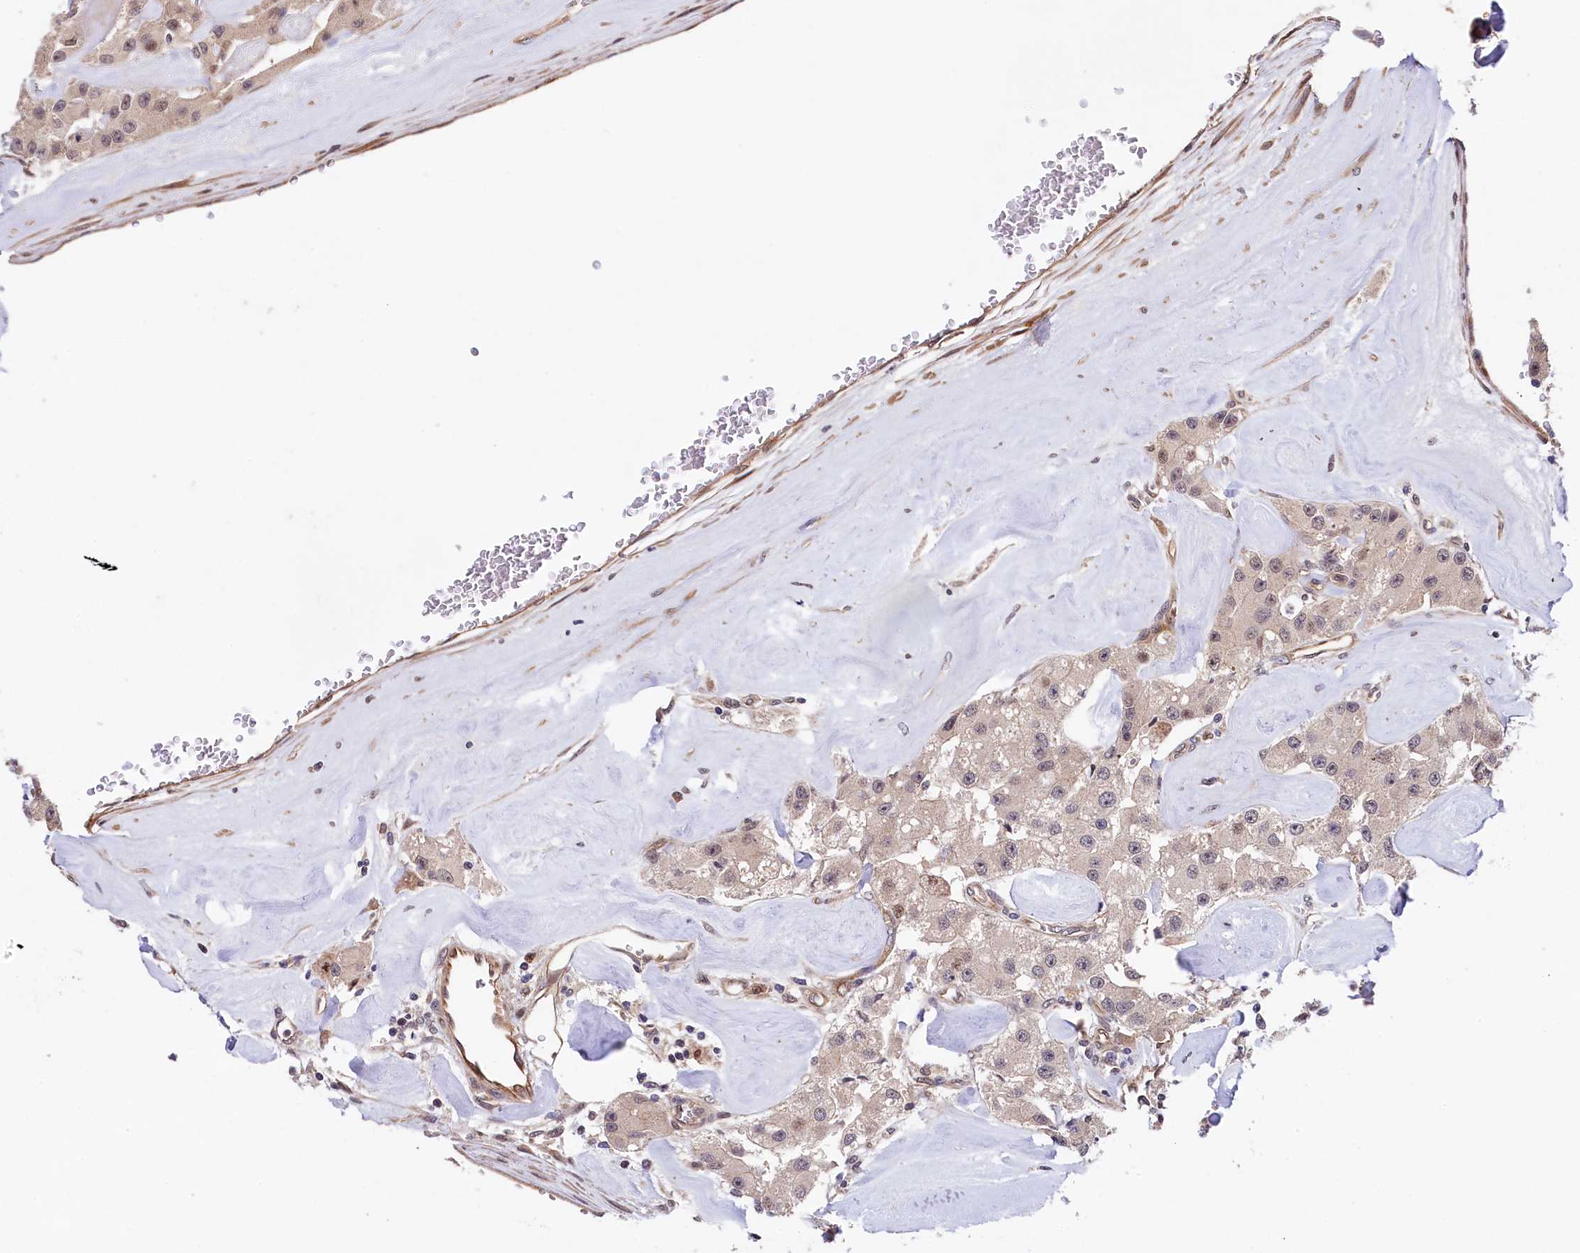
{"staining": {"intensity": "weak", "quantity": "<25%", "location": "nuclear"}, "tissue": "carcinoid", "cell_type": "Tumor cells", "image_type": "cancer", "snomed": [{"axis": "morphology", "description": "Carcinoid, malignant, NOS"}, {"axis": "topography", "description": "Pancreas"}], "caption": "Histopathology image shows no significant protein staining in tumor cells of malignant carcinoid.", "gene": "ARL14EP", "patient": {"sex": "male", "age": 41}}